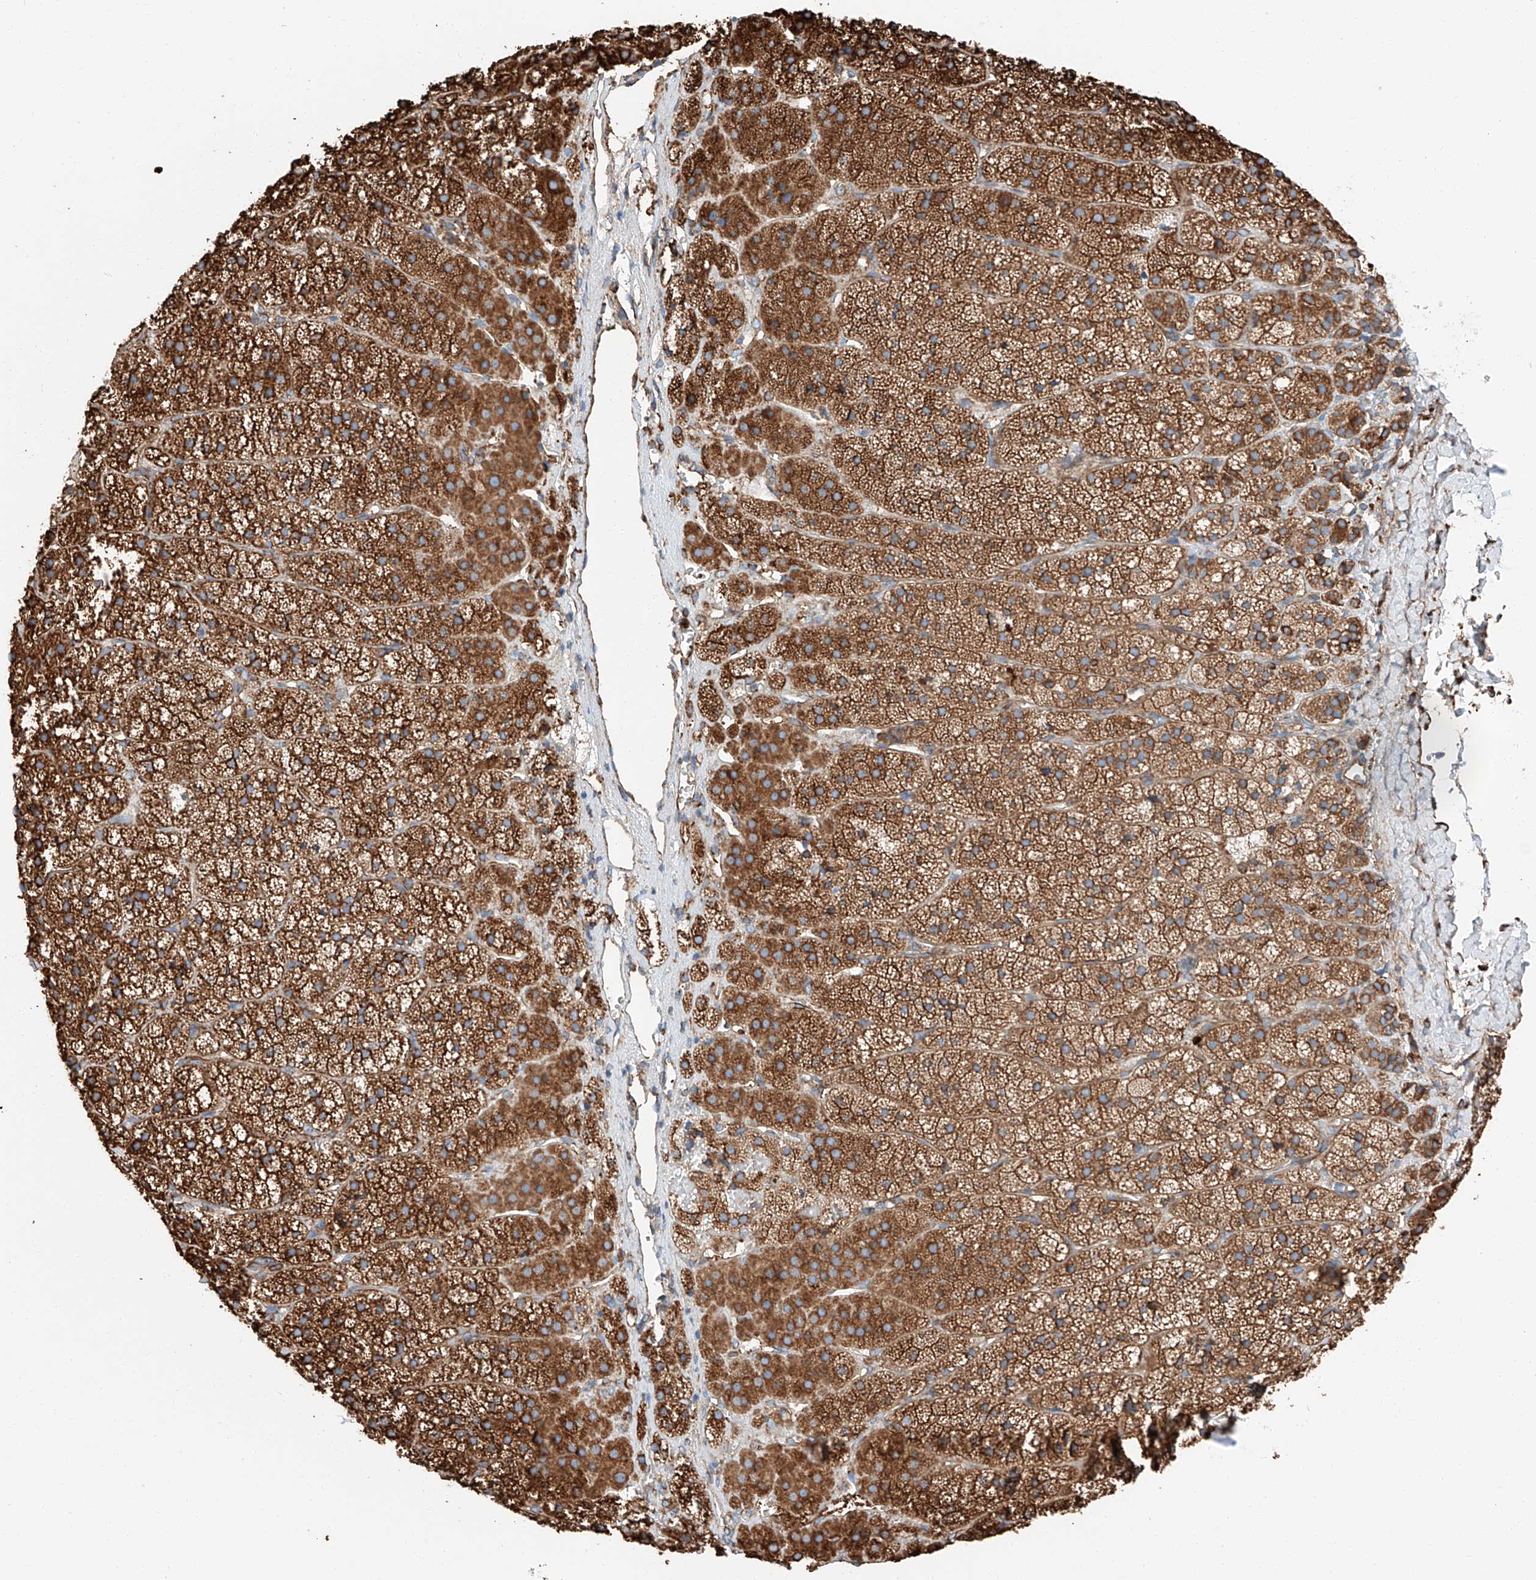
{"staining": {"intensity": "strong", "quantity": ">75%", "location": "cytoplasmic/membranous"}, "tissue": "adrenal gland", "cell_type": "Glandular cells", "image_type": "normal", "snomed": [{"axis": "morphology", "description": "Normal tissue, NOS"}, {"axis": "topography", "description": "Adrenal gland"}], "caption": "An immunohistochemistry (IHC) image of unremarkable tissue is shown. Protein staining in brown highlights strong cytoplasmic/membranous positivity in adrenal gland within glandular cells. (Stains: DAB in brown, nuclei in blue, Microscopy: brightfield microscopy at high magnification).", "gene": "ZNF804A", "patient": {"sex": "female", "age": 44}}